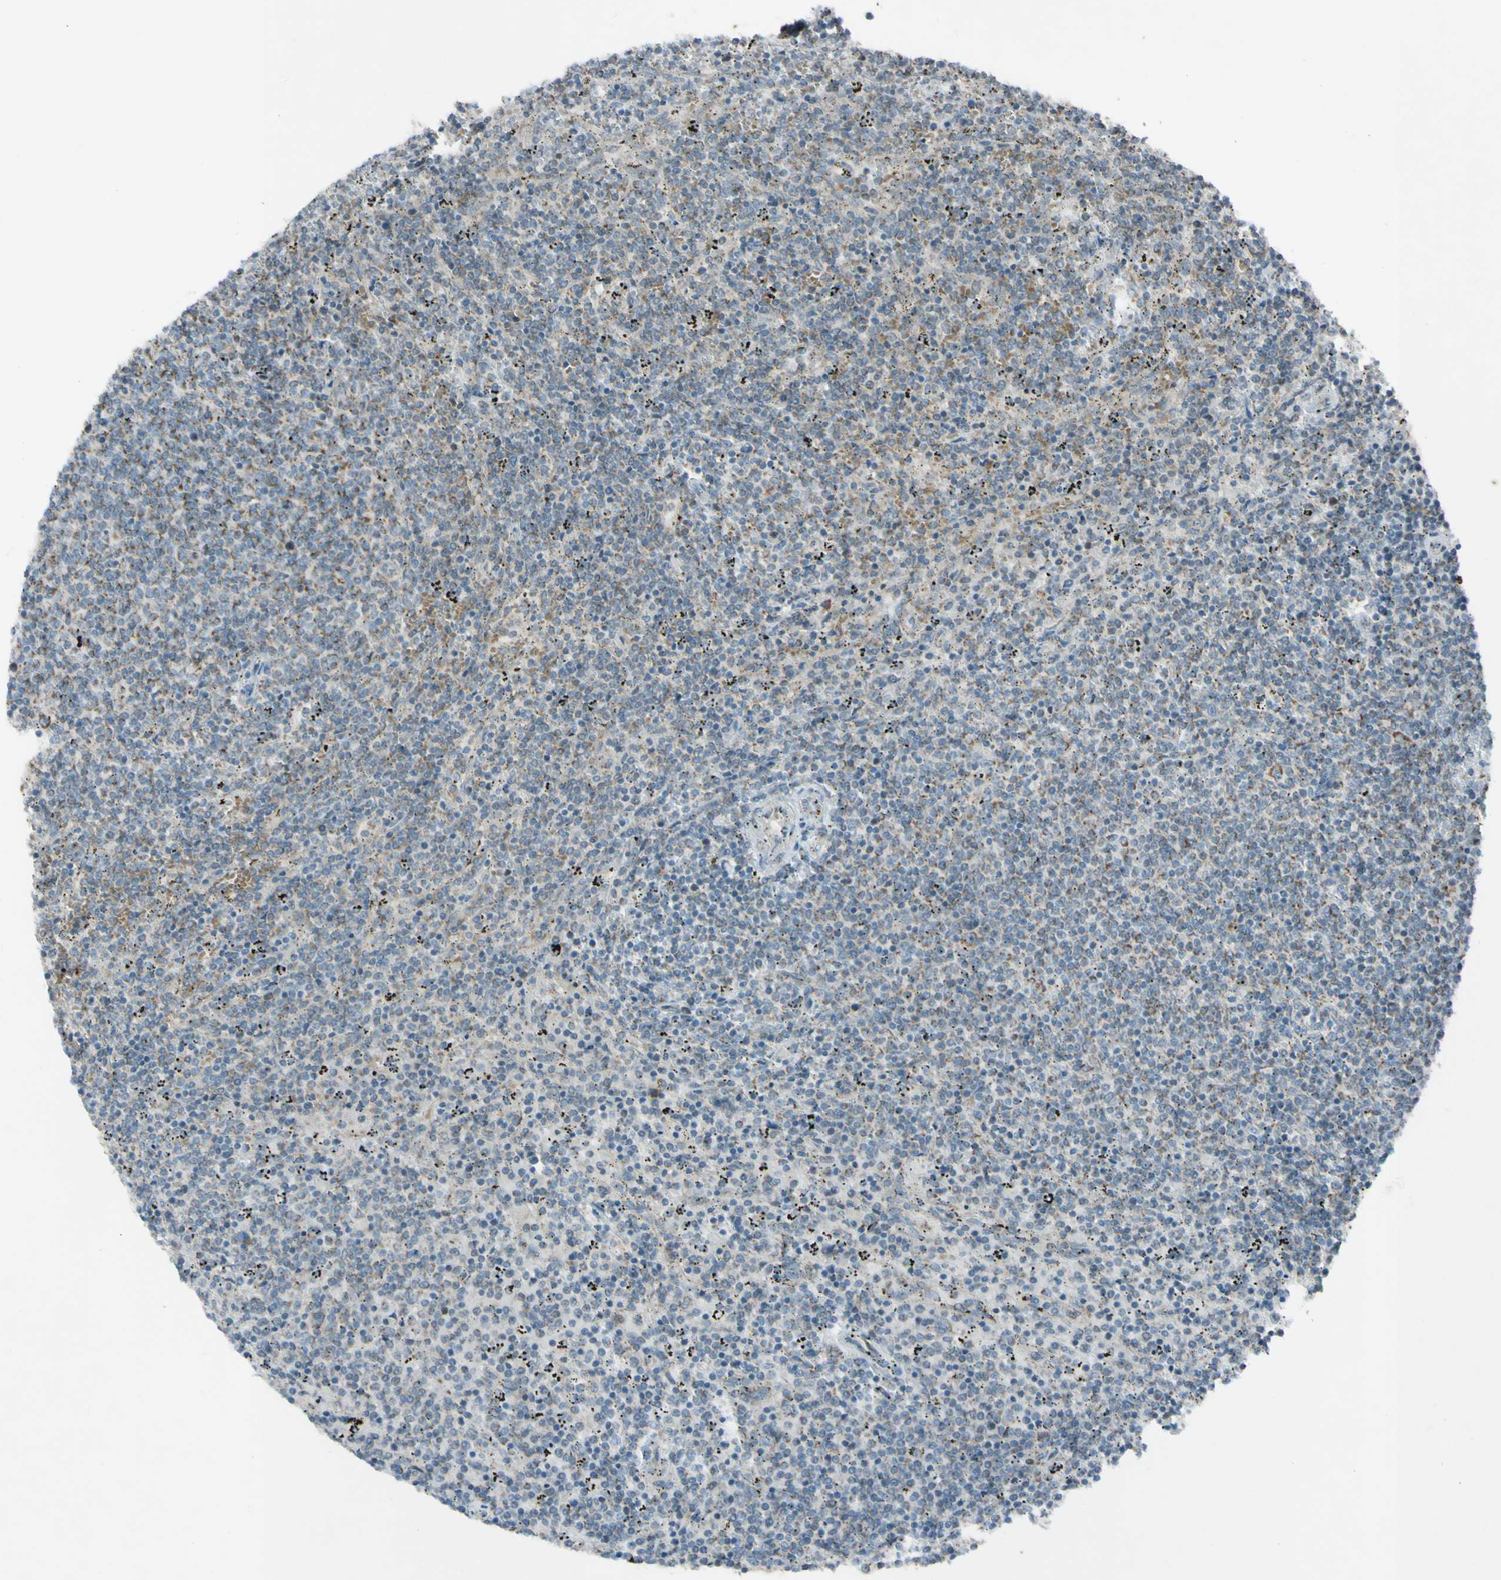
{"staining": {"intensity": "weak", "quantity": "<25%", "location": "cytoplasmic/membranous"}, "tissue": "lymphoma", "cell_type": "Tumor cells", "image_type": "cancer", "snomed": [{"axis": "morphology", "description": "Malignant lymphoma, non-Hodgkin's type, Low grade"}, {"axis": "topography", "description": "Spleen"}], "caption": "The micrograph displays no significant expression in tumor cells of lymphoma.", "gene": "ACOT8", "patient": {"sex": "female", "age": 50}}